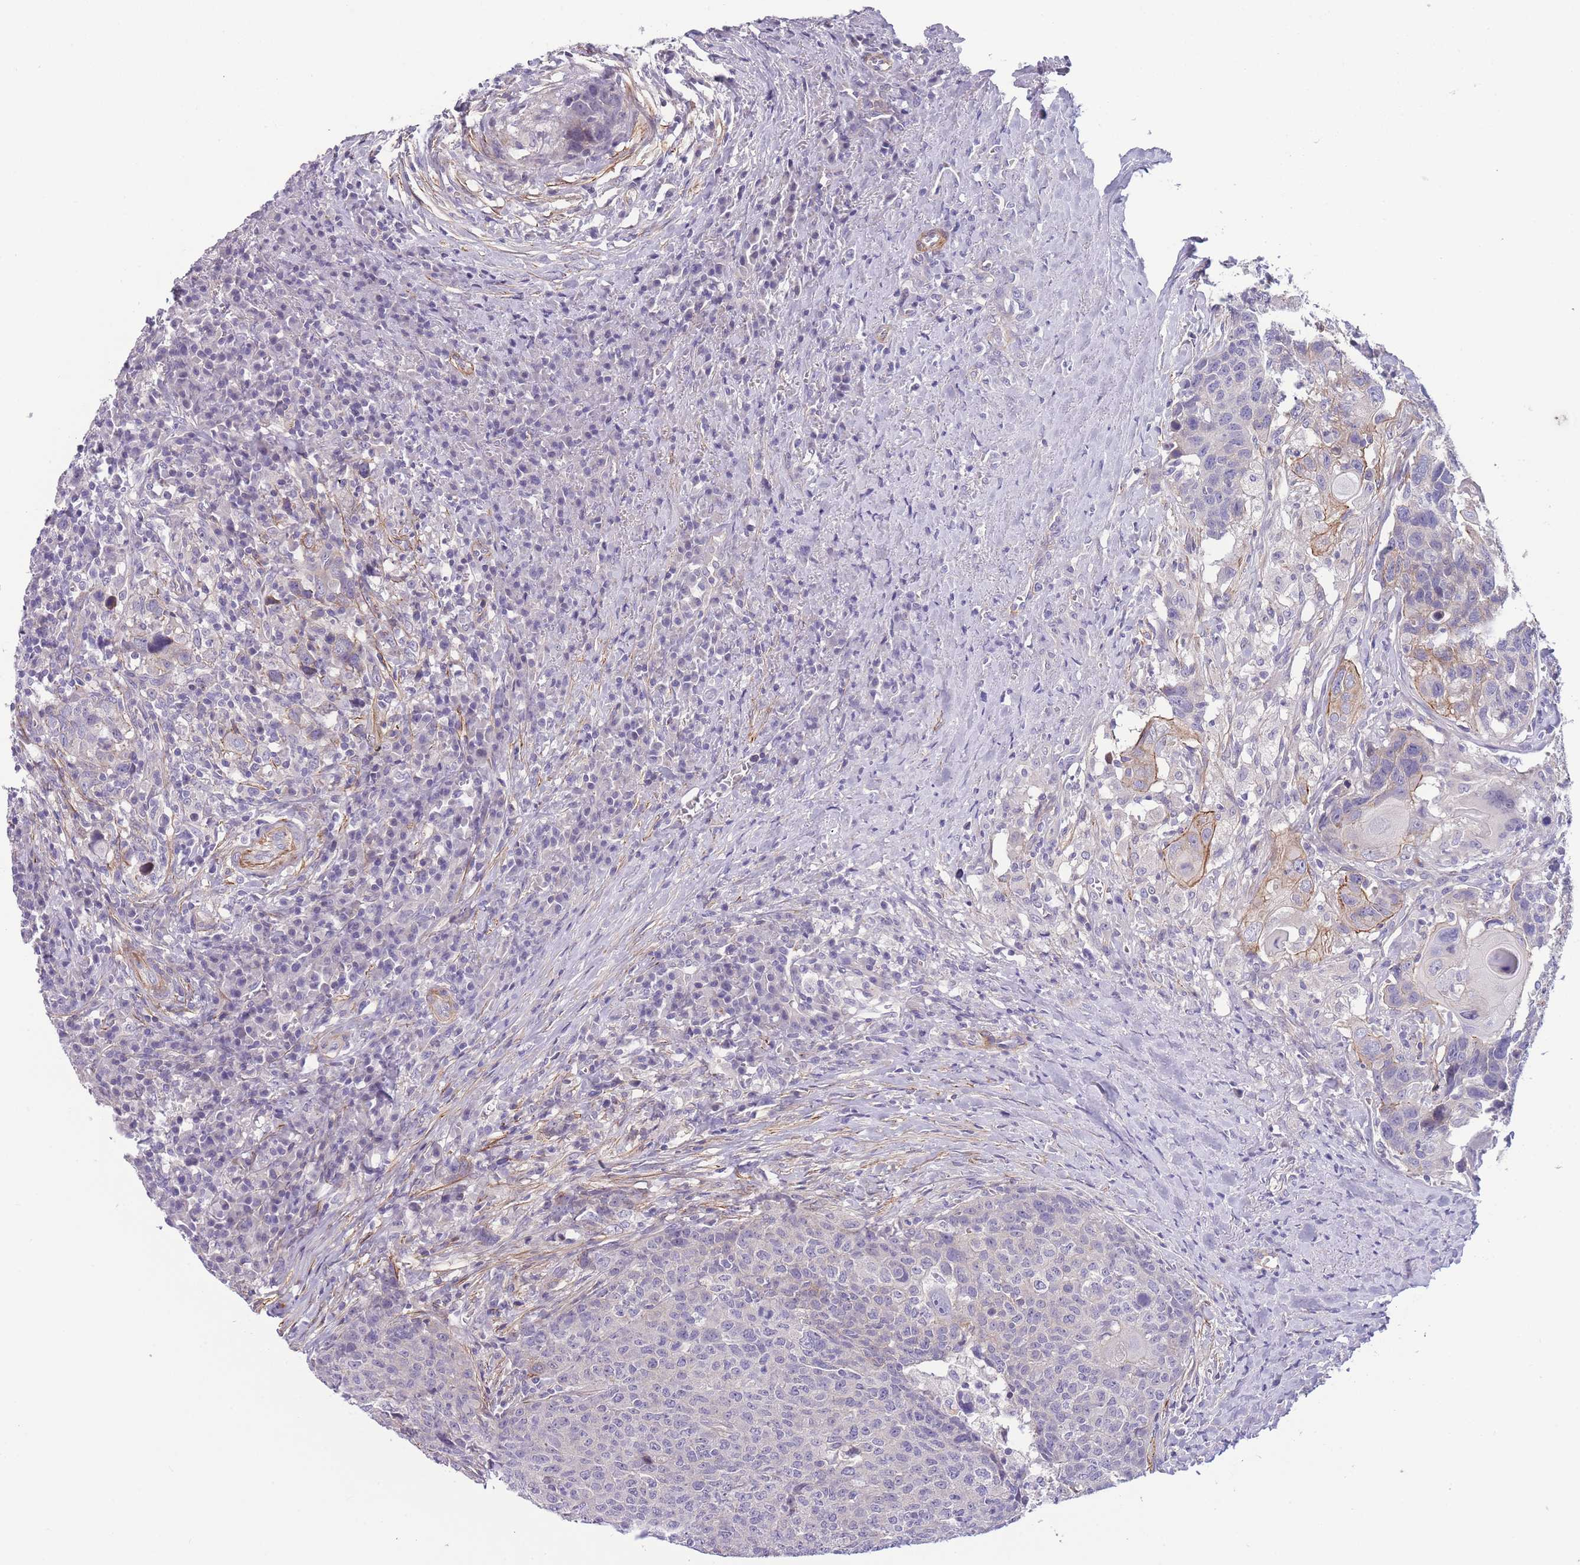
{"staining": {"intensity": "negative", "quantity": "none", "location": "none"}, "tissue": "head and neck cancer", "cell_type": "Tumor cells", "image_type": "cancer", "snomed": [{"axis": "morphology", "description": "Squamous cell carcinoma, NOS"}, {"axis": "topography", "description": "Head-Neck"}], "caption": "Tumor cells are negative for brown protein staining in head and neck cancer (squamous cell carcinoma).", "gene": "FAM124A", "patient": {"sex": "male", "age": 66}}